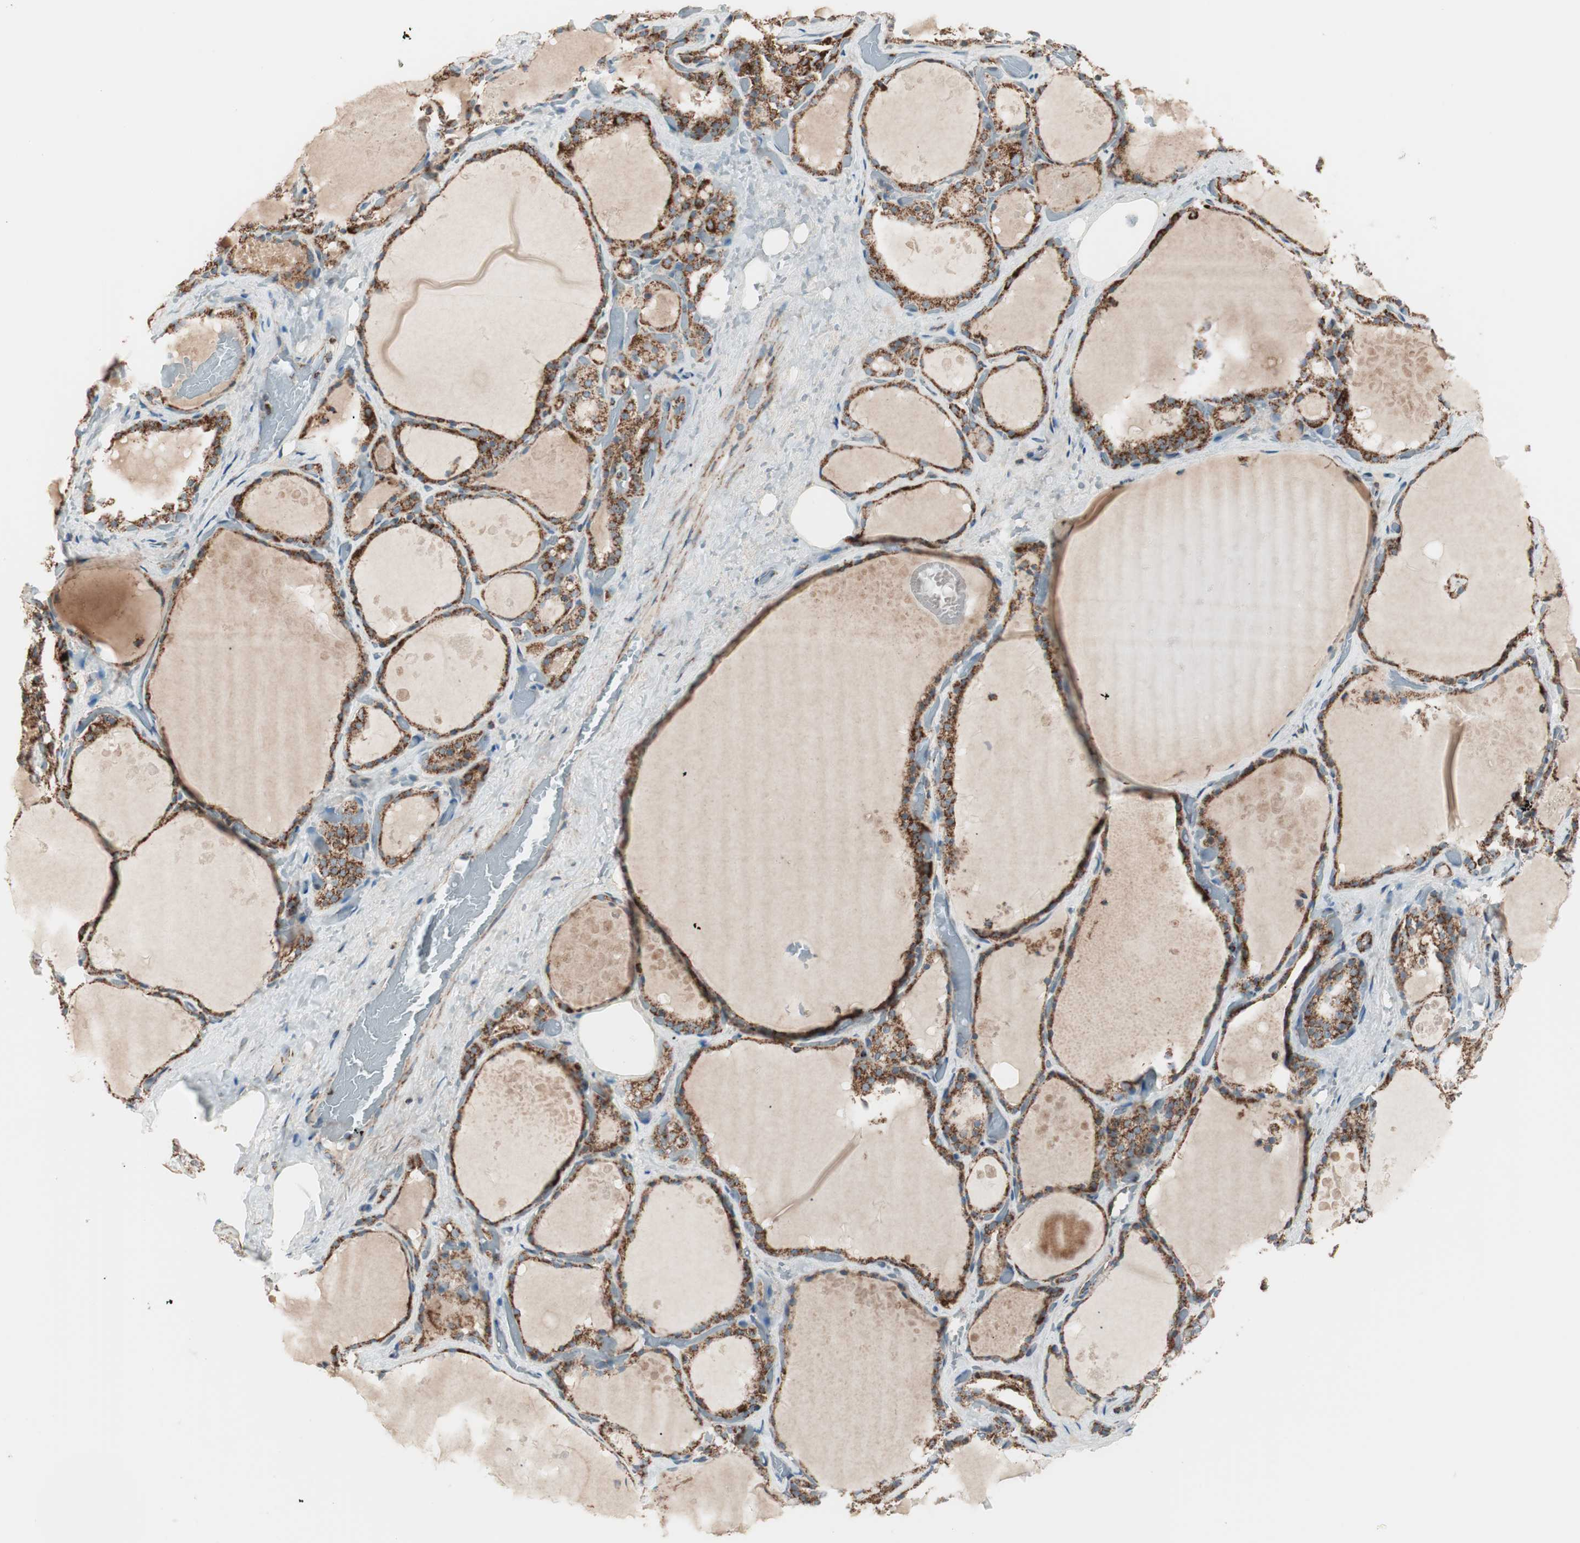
{"staining": {"intensity": "strong", "quantity": ">75%", "location": "cytoplasmic/membranous"}, "tissue": "thyroid gland", "cell_type": "Glandular cells", "image_type": "normal", "snomed": [{"axis": "morphology", "description": "Normal tissue, NOS"}, {"axis": "topography", "description": "Thyroid gland"}], "caption": "Immunohistochemical staining of normal human thyroid gland displays strong cytoplasmic/membranous protein expression in about >75% of glandular cells.", "gene": "TOMM22", "patient": {"sex": "male", "age": 61}}